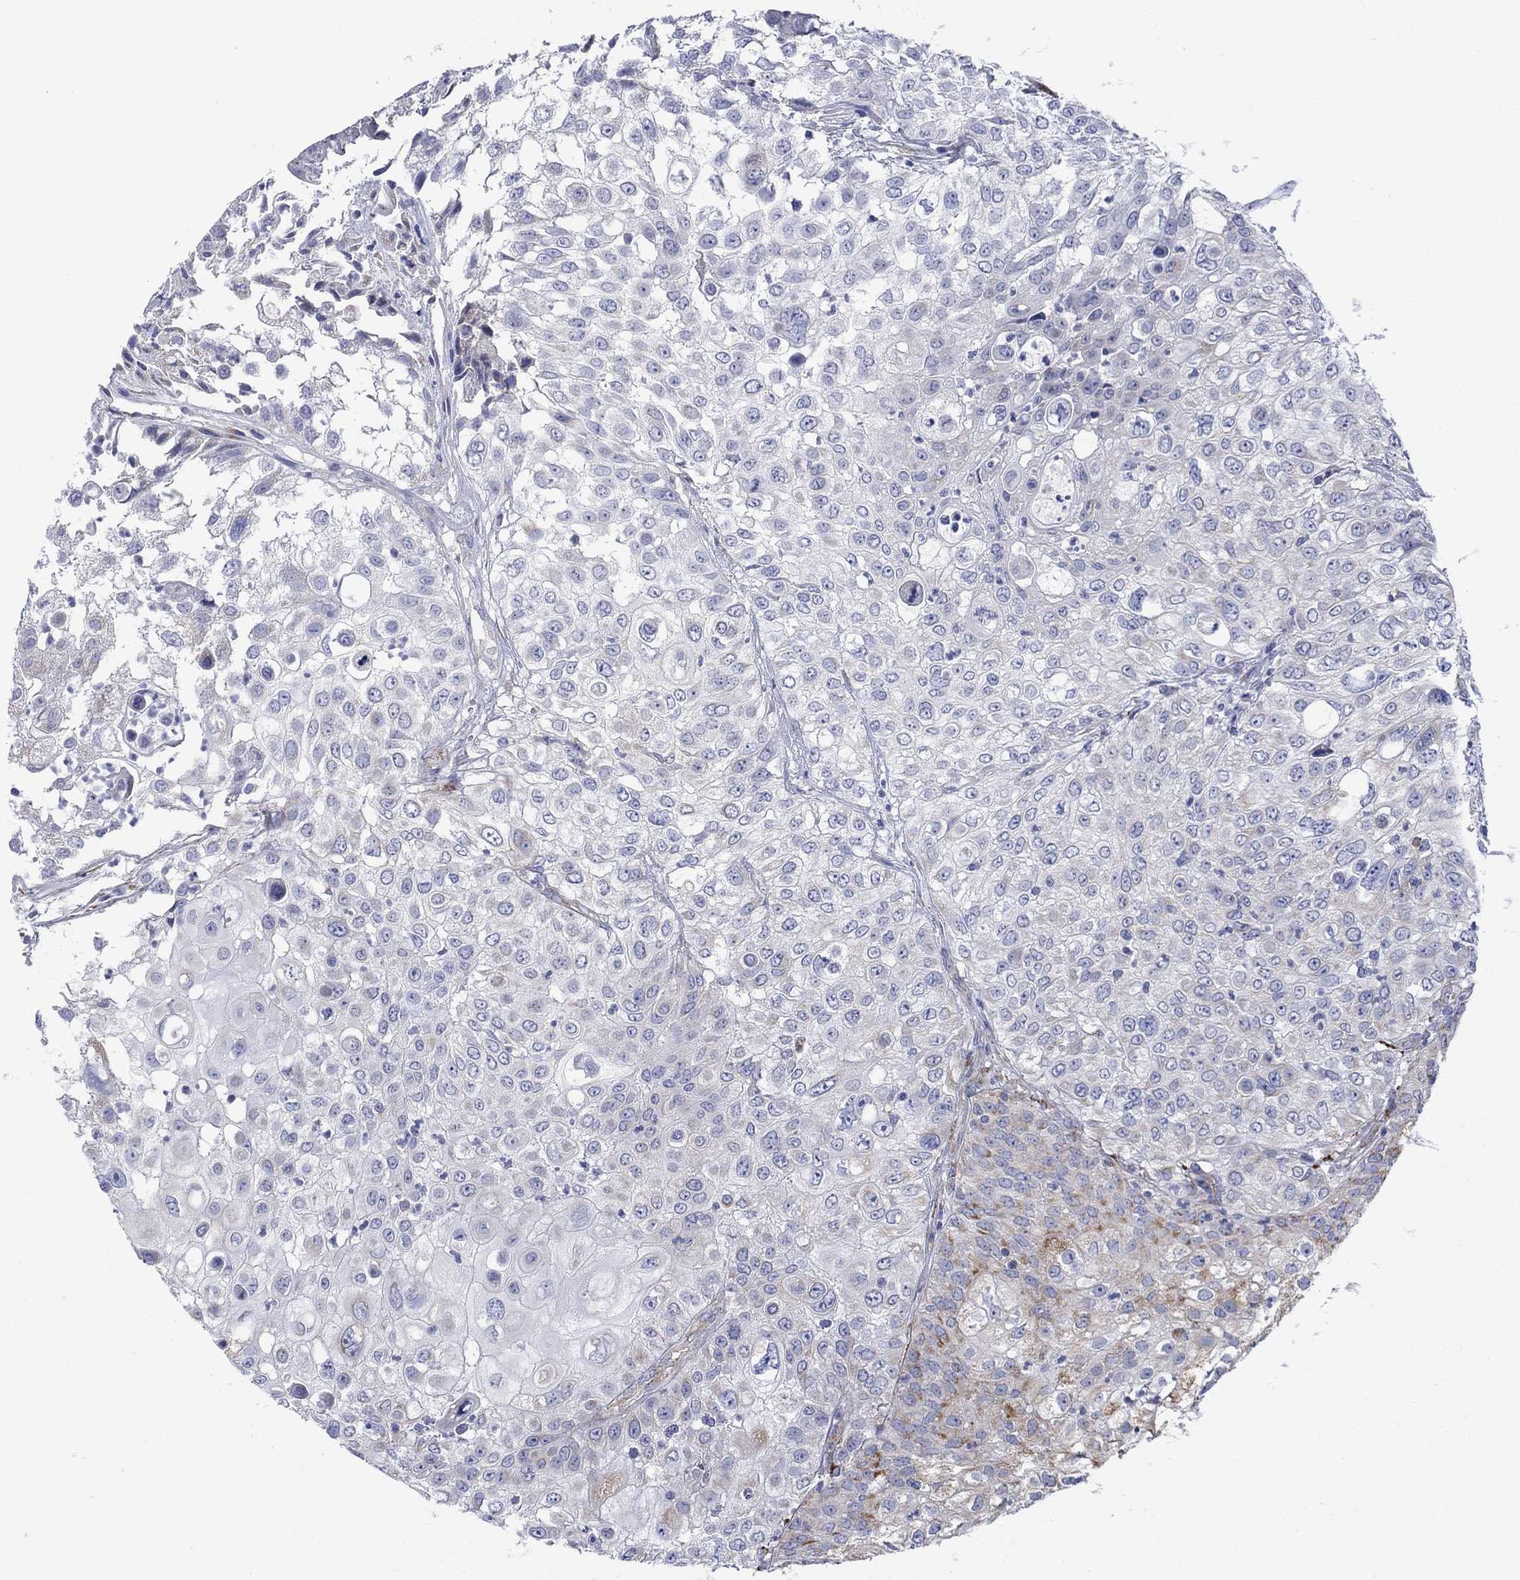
{"staining": {"intensity": "moderate", "quantity": "<25%", "location": "cytoplasmic/membranous"}, "tissue": "urothelial cancer", "cell_type": "Tumor cells", "image_type": "cancer", "snomed": [{"axis": "morphology", "description": "Urothelial carcinoma, High grade"}, {"axis": "topography", "description": "Urinary bladder"}], "caption": "Approximately <25% of tumor cells in urothelial carcinoma (high-grade) show moderate cytoplasmic/membranous protein expression as visualized by brown immunohistochemical staining.", "gene": "CISD1", "patient": {"sex": "female", "age": 79}}